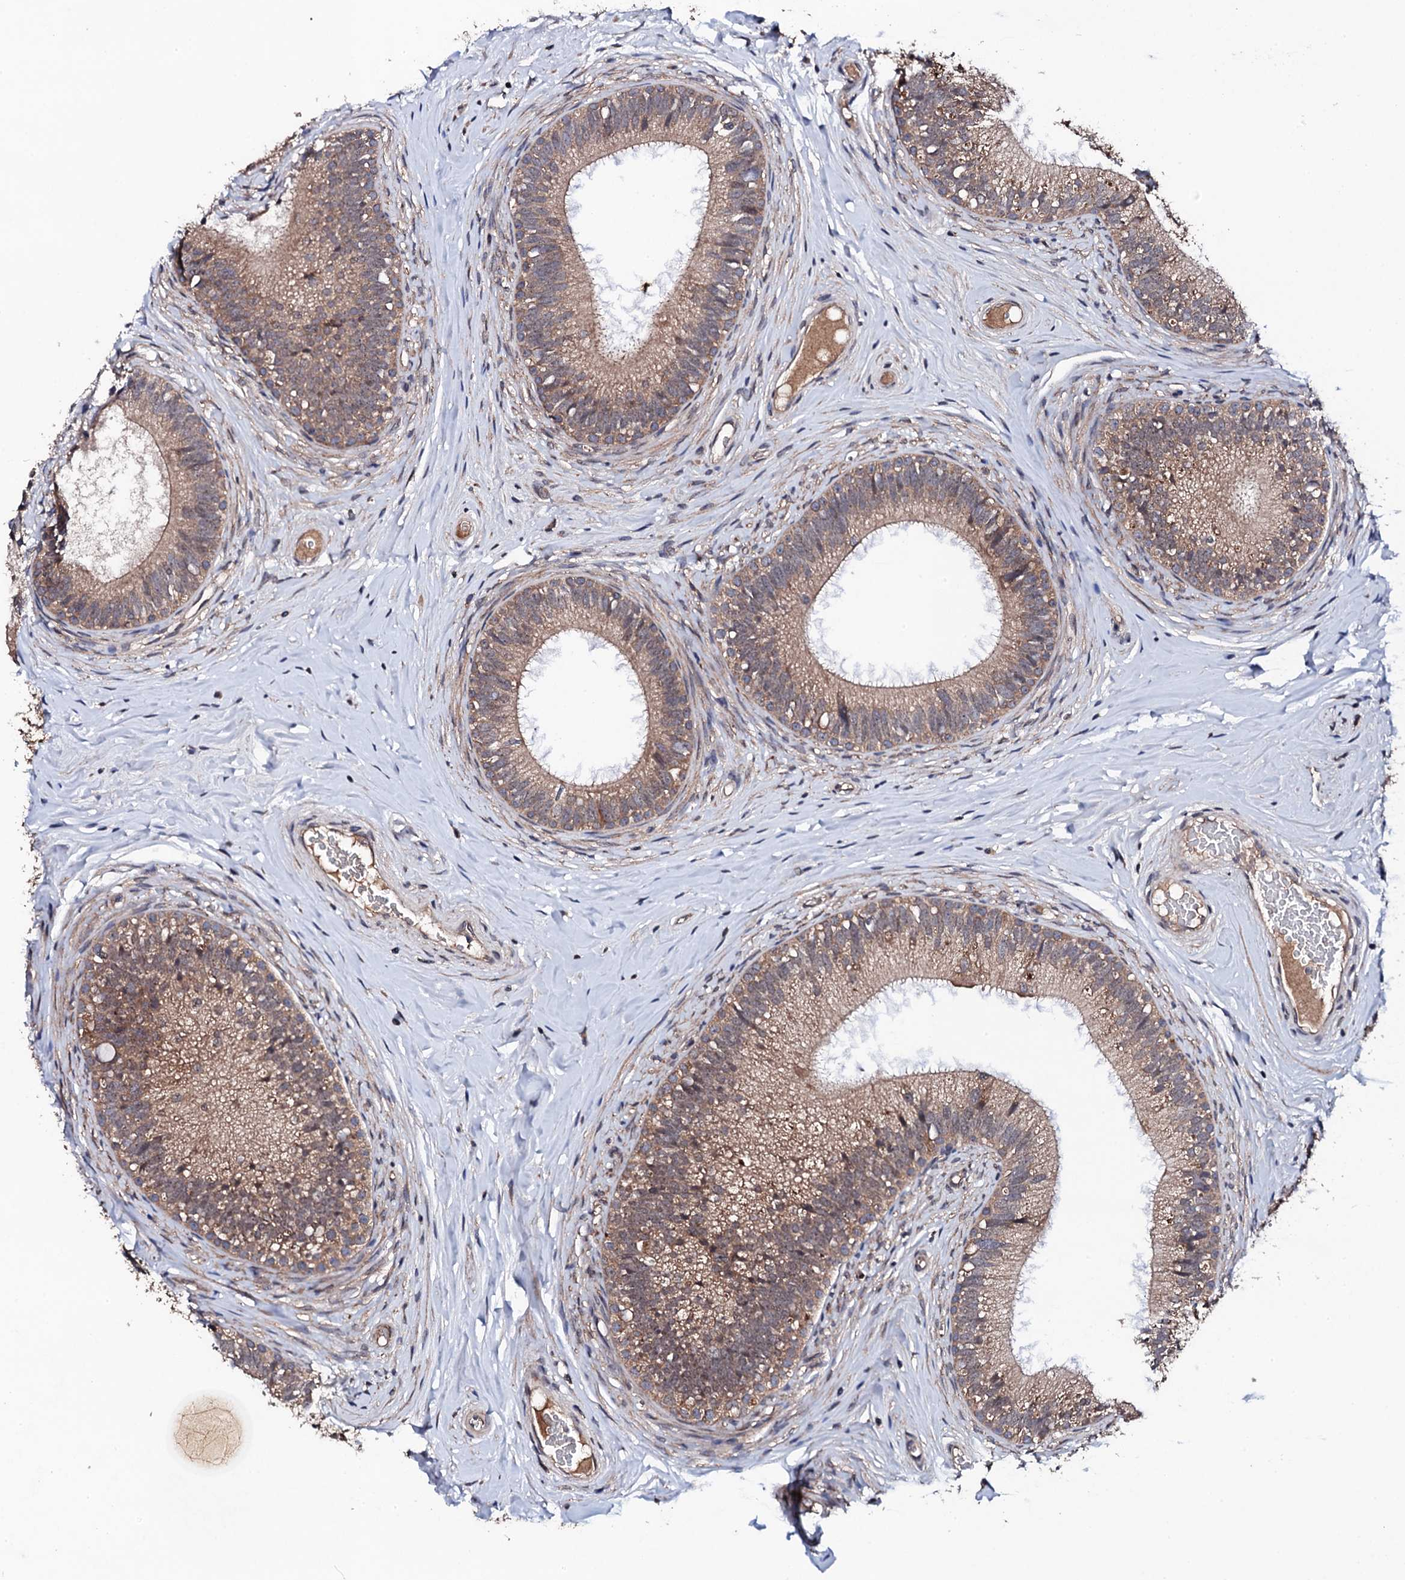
{"staining": {"intensity": "moderate", "quantity": ">75%", "location": "cytoplasmic/membranous"}, "tissue": "epididymis", "cell_type": "Glandular cells", "image_type": "normal", "snomed": [{"axis": "morphology", "description": "Normal tissue, NOS"}, {"axis": "topography", "description": "Epididymis"}], "caption": "Protein expression by immunohistochemistry (IHC) reveals moderate cytoplasmic/membranous positivity in about >75% of glandular cells in benign epididymis. (Stains: DAB in brown, nuclei in blue, Microscopy: brightfield microscopy at high magnification).", "gene": "IP6K1", "patient": {"sex": "male", "age": 33}}